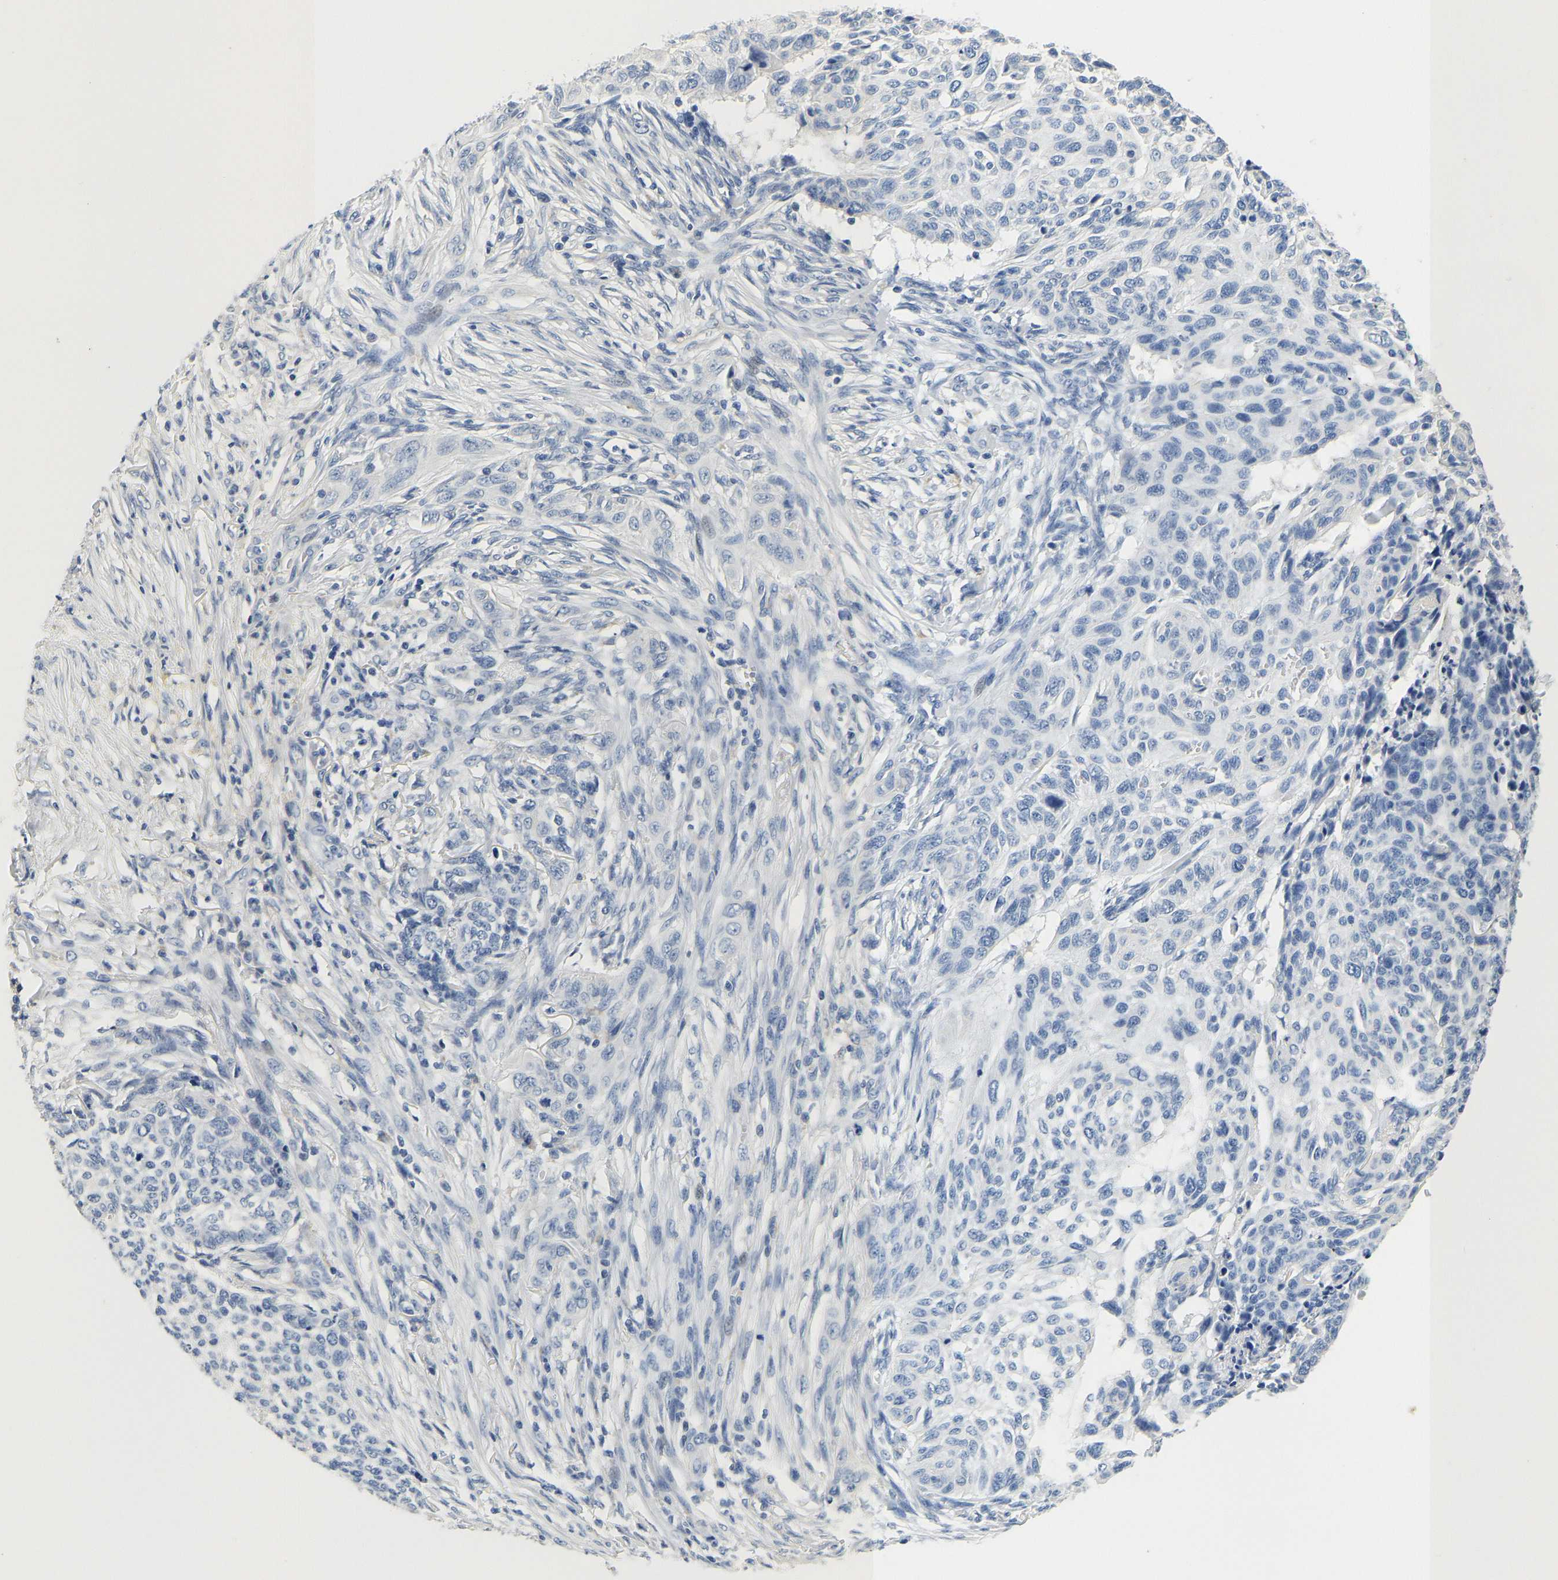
{"staining": {"intensity": "negative", "quantity": "none", "location": "none"}, "tissue": "skin cancer", "cell_type": "Tumor cells", "image_type": "cancer", "snomed": [{"axis": "morphology", "description": "Basal cell carcinoma"}, {"axis": "topography", "description": "Skin"}], "caption": "An IHC image of skin cancer (basal cell carcinoma) is shown. There is no staining in tumor cells of skin cancer (basal cell carcinoma).", "gene": "PCK2", "patient": {"sex": "male", "age": 85}}